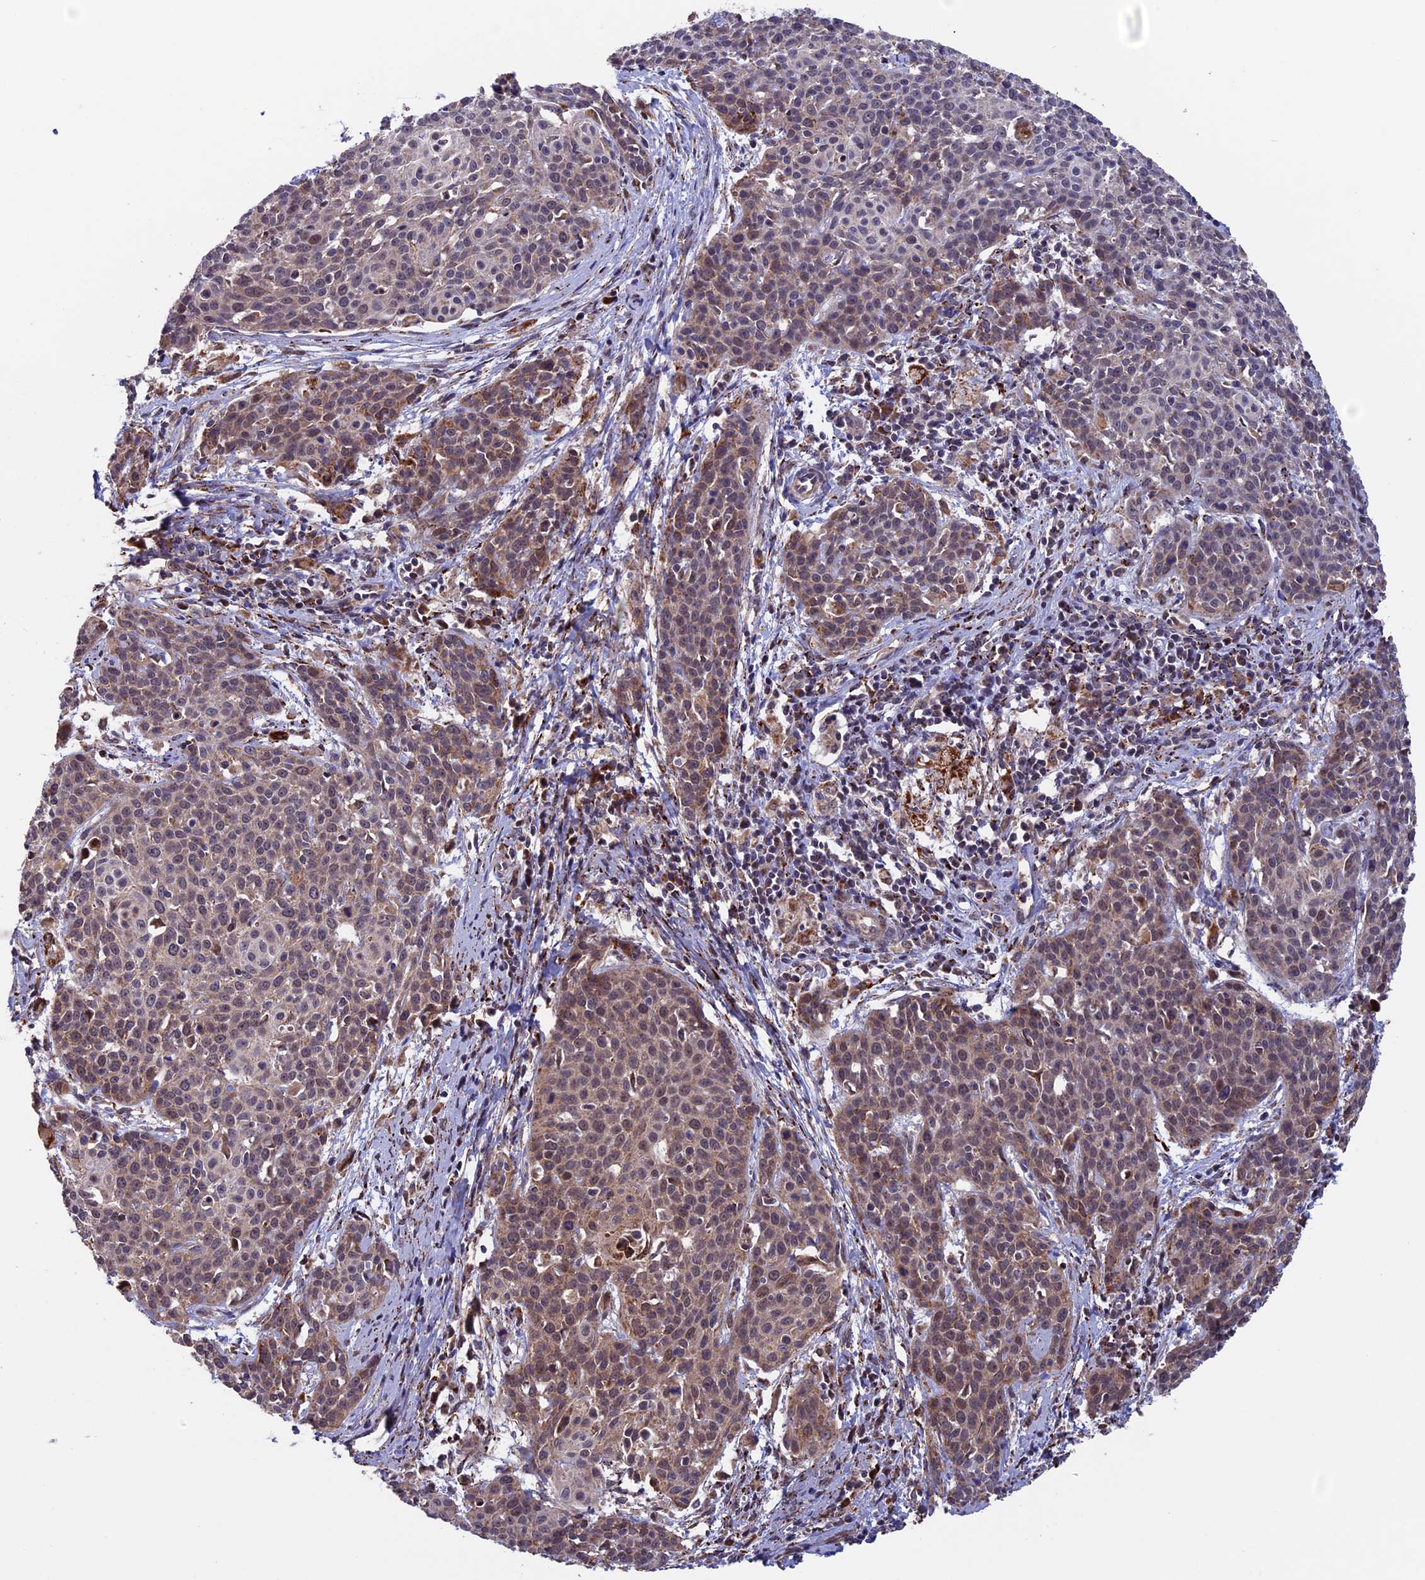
{"staining": {"intensity": "weak", "quantity": ">75%", "location": "cytoplasmic/membranous"}, "tissue": "cervical cancer", "cell_type": "Tumor cells", "image_type": "cancer", "snomed": [{"axis": "morphology", "description": "Squamous cell carcinoma, NOS"}, {"axis": "topography", "description": "Cervix"}], "caption": "Immunohistochemistry (IHC) photomicrograph of neoplastic tissue: cervical cancer (squamous cell carcinoma) stained using IHC demonstrates low levels of weak protein expression localized specifically in the cytoplasmic/membranous of tumor cells, appearing as a cytoplasmic/membranous brown color.", "gene": "RNF17", "patient": {"sex": "female", "age": 38}}